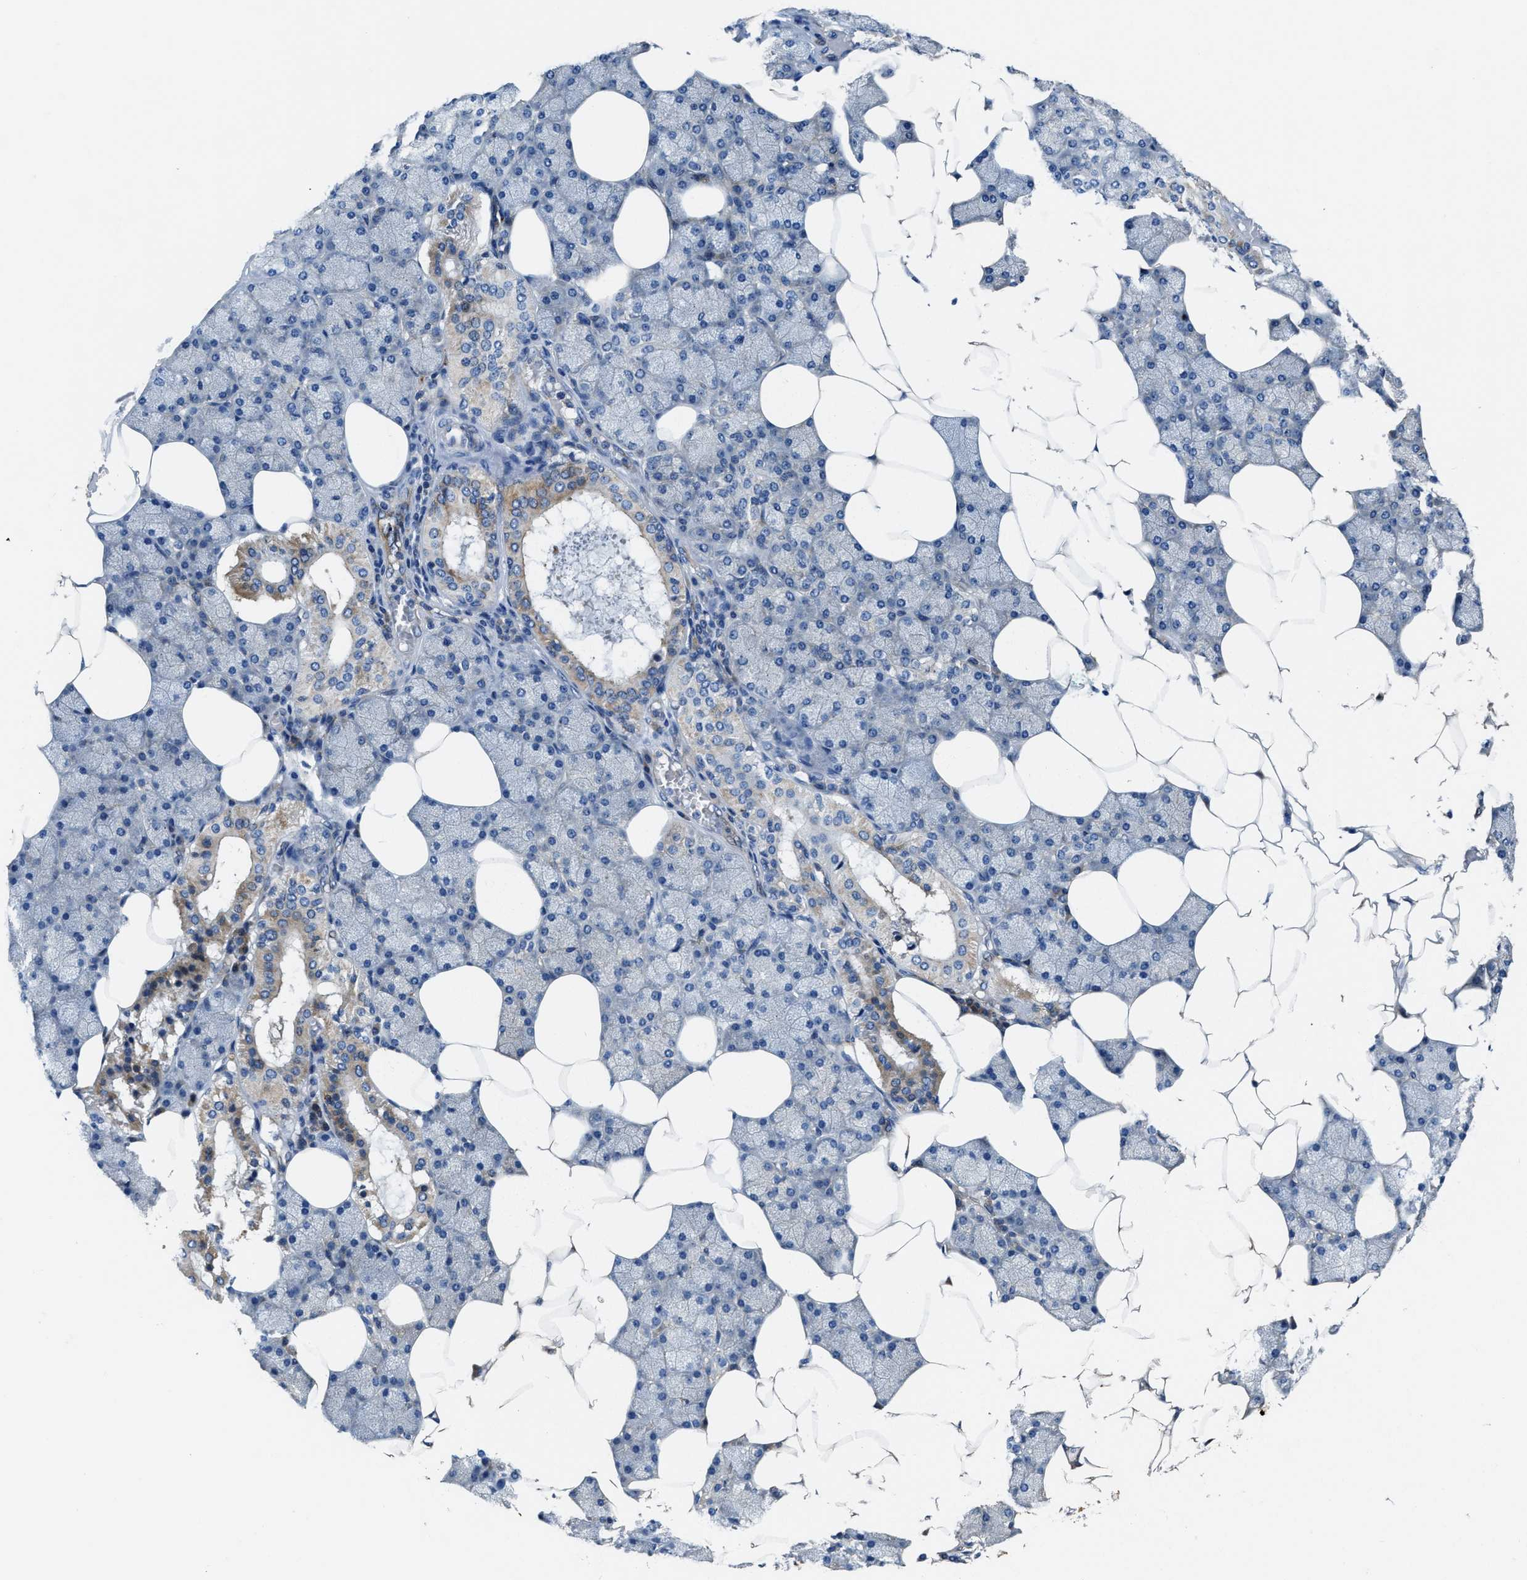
{"staining": {"intensity": "moderate", "quantity": "25%-75%", "location": "cytoplasmic/membranous"}, "tissue": "salivary gland", "cell_type": "Glandular cells", "image_type": "normal", "snomed": [{"axis": "morphology", "description": "Normal tissue, NOS"}, {"axis": "topography", "description": "Salivary gland"}], "caption": "Human salivary gland stained for a protein (brown) displays moderate cytoplasmic/membranous positive expression in about 25%-75% of glandular cells.", "gene": "PTAR1", "patient": {"sex": "male", "age": 62}}